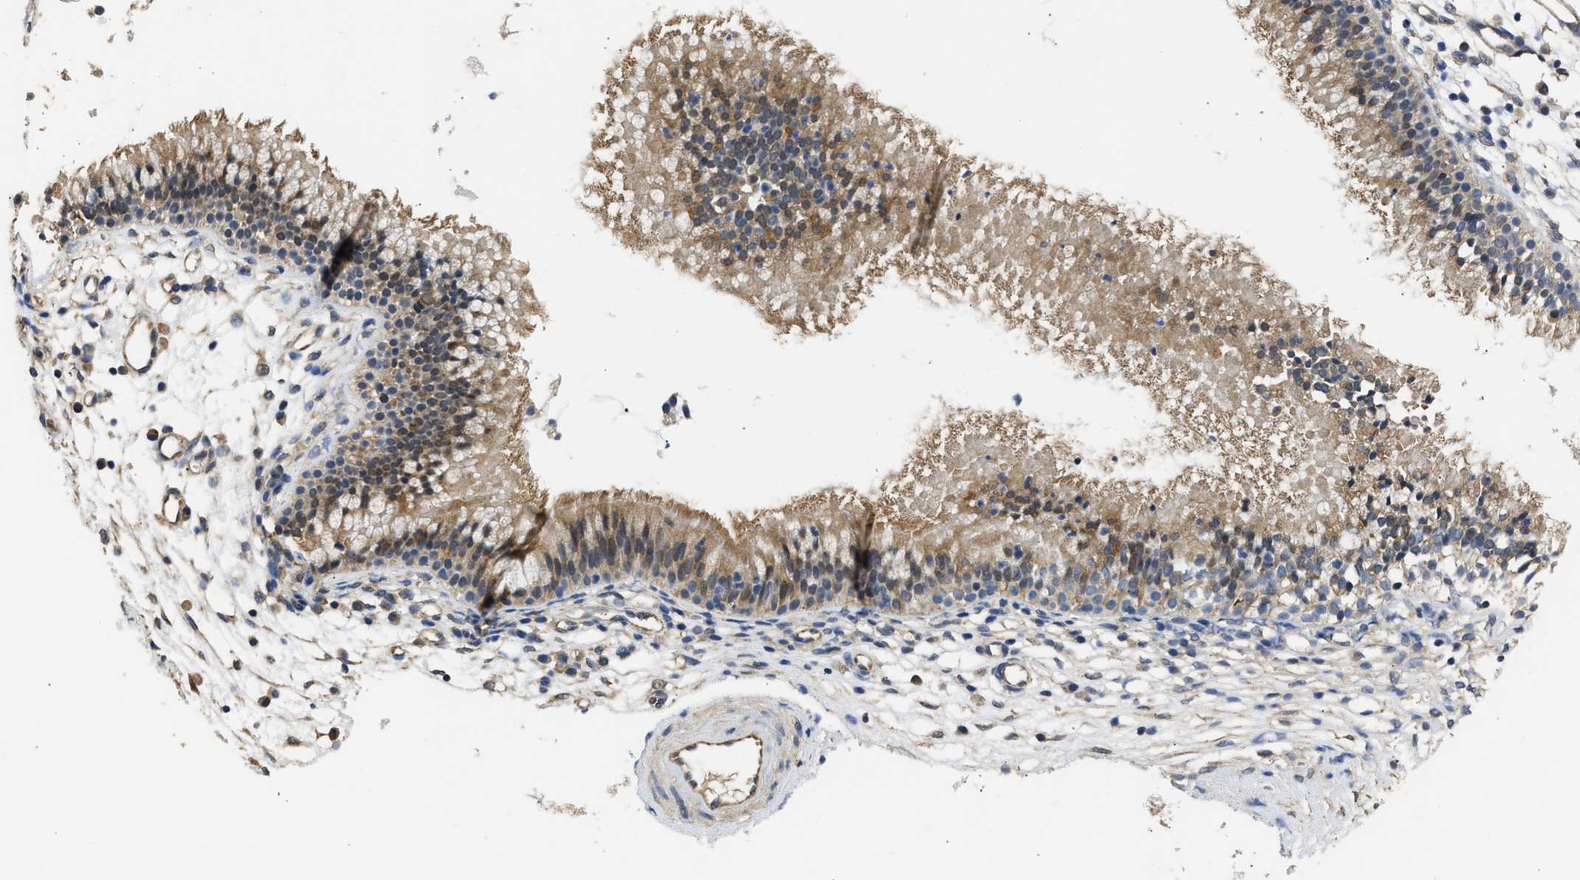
{"staining": {"intensity": "moderate", "quantity": ">75%", "location": "cytoplasmic/membranous"}, "tissue": "nasopharynx", "cell_type": "Respiratory epithelial cells", "image_type": "normal", "snomed": [{"axis": "morphology", "description": "Normal tissue, NOS"}, {"axis": "topography", "description": "Nasopharynx"}], "caption": "Immunohistochemistry histopathology image of benign nasopharynx stained for a protein (brown), which displays medium levels of moderate cytoplasmic/membranous staining in approximately >75% of respiratory epithelial cells.", "gene": "SPINT2", "patient": {"sex": "male", "age": 21}}